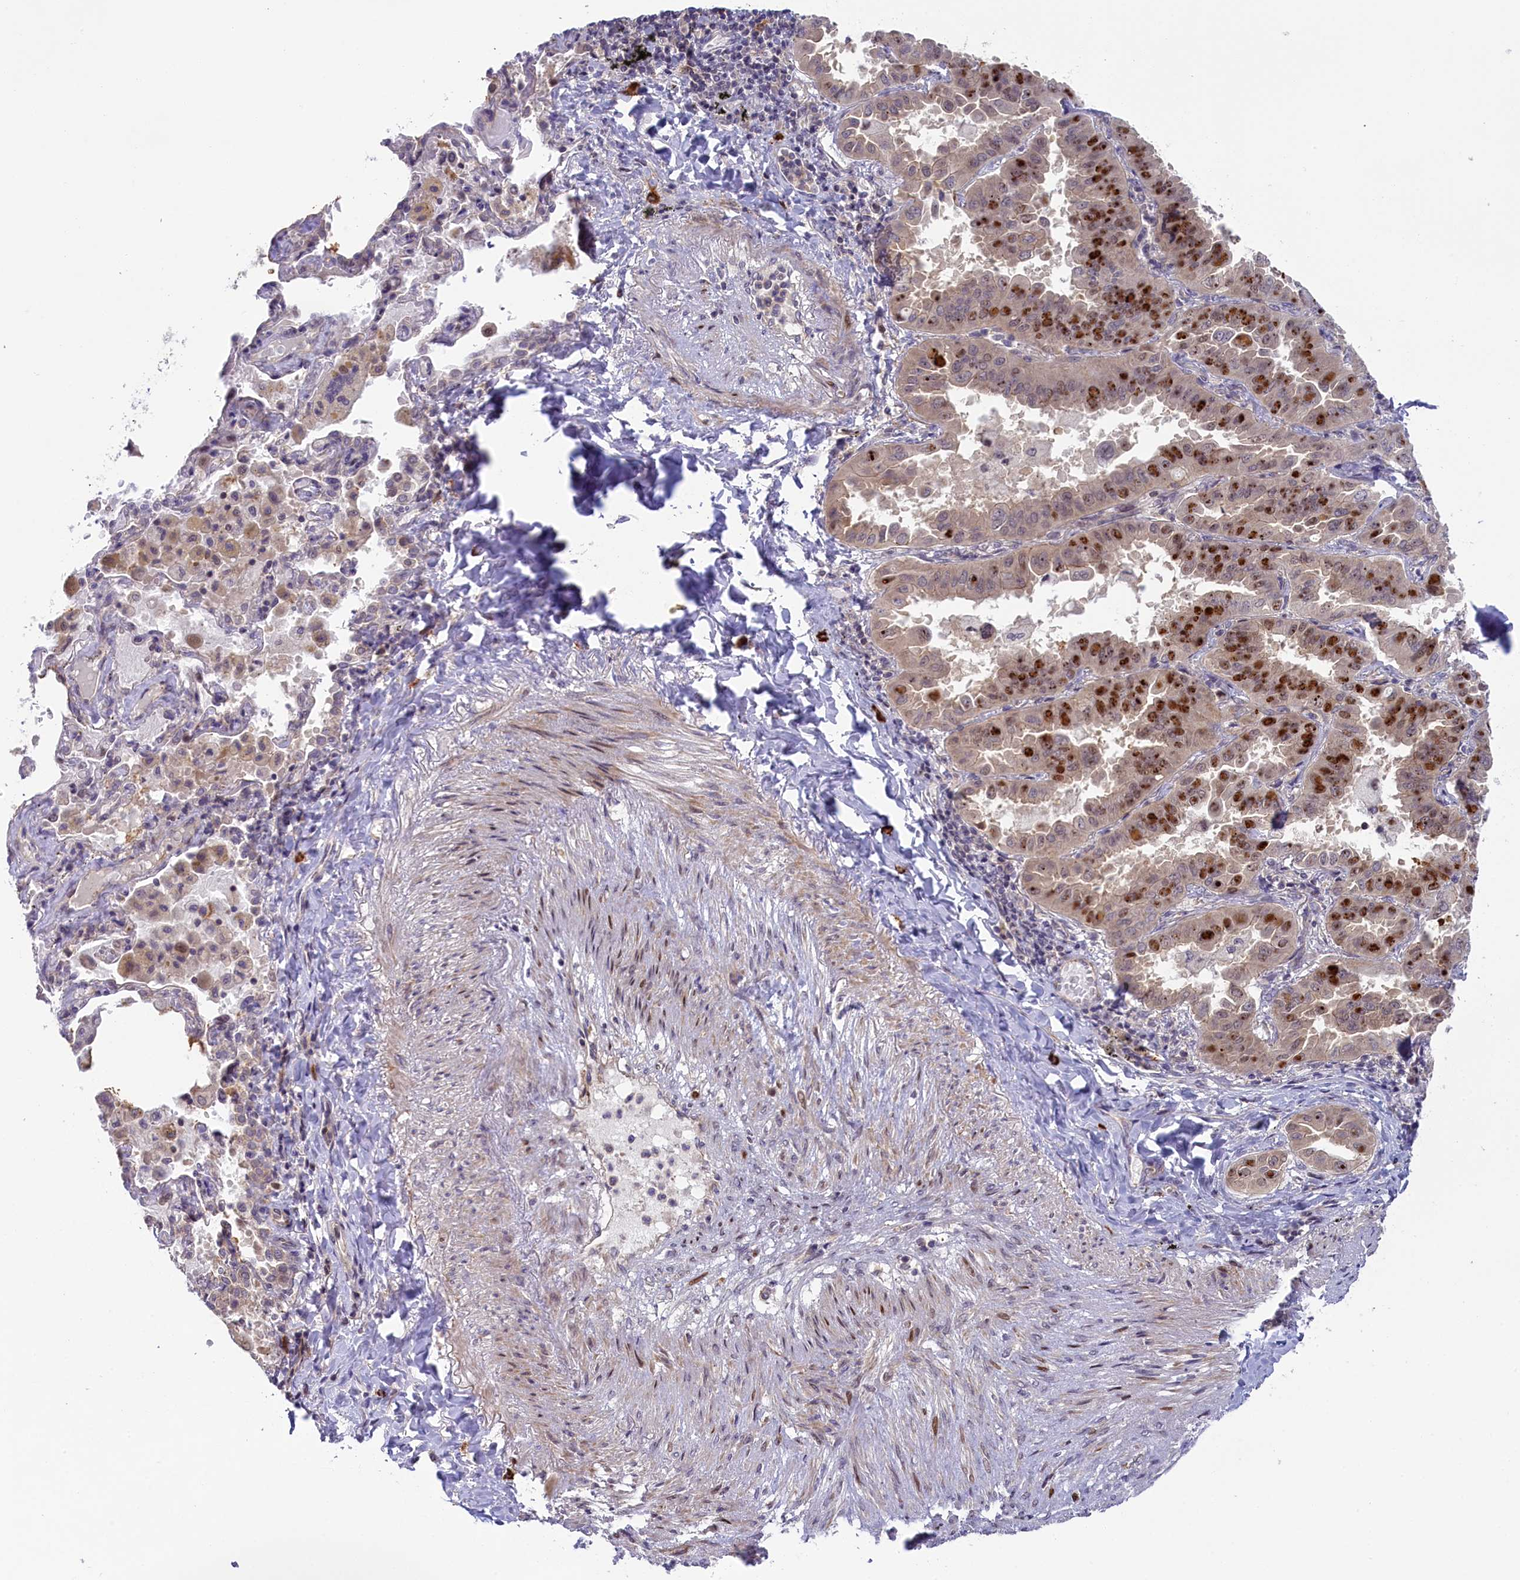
{"staining": {"intensity": "strong", "quantity": "<25%", "location": "nuclear"}, "tissue": "lung cancer", "cell_type": "Tumor cells", "image_type": "cancer", "snomed": [{"axis": "morphology", "description": "Adenocarcinoma, NOS"}, {"axis": "topography", "description": "Lung"}], "caption": "Protein staining of lung cancer tissue shows strong nuclear staining in approximately <25% of tumor cells.", "gene": "CCL23", "patient": {"sex": "male", "age": 64}}